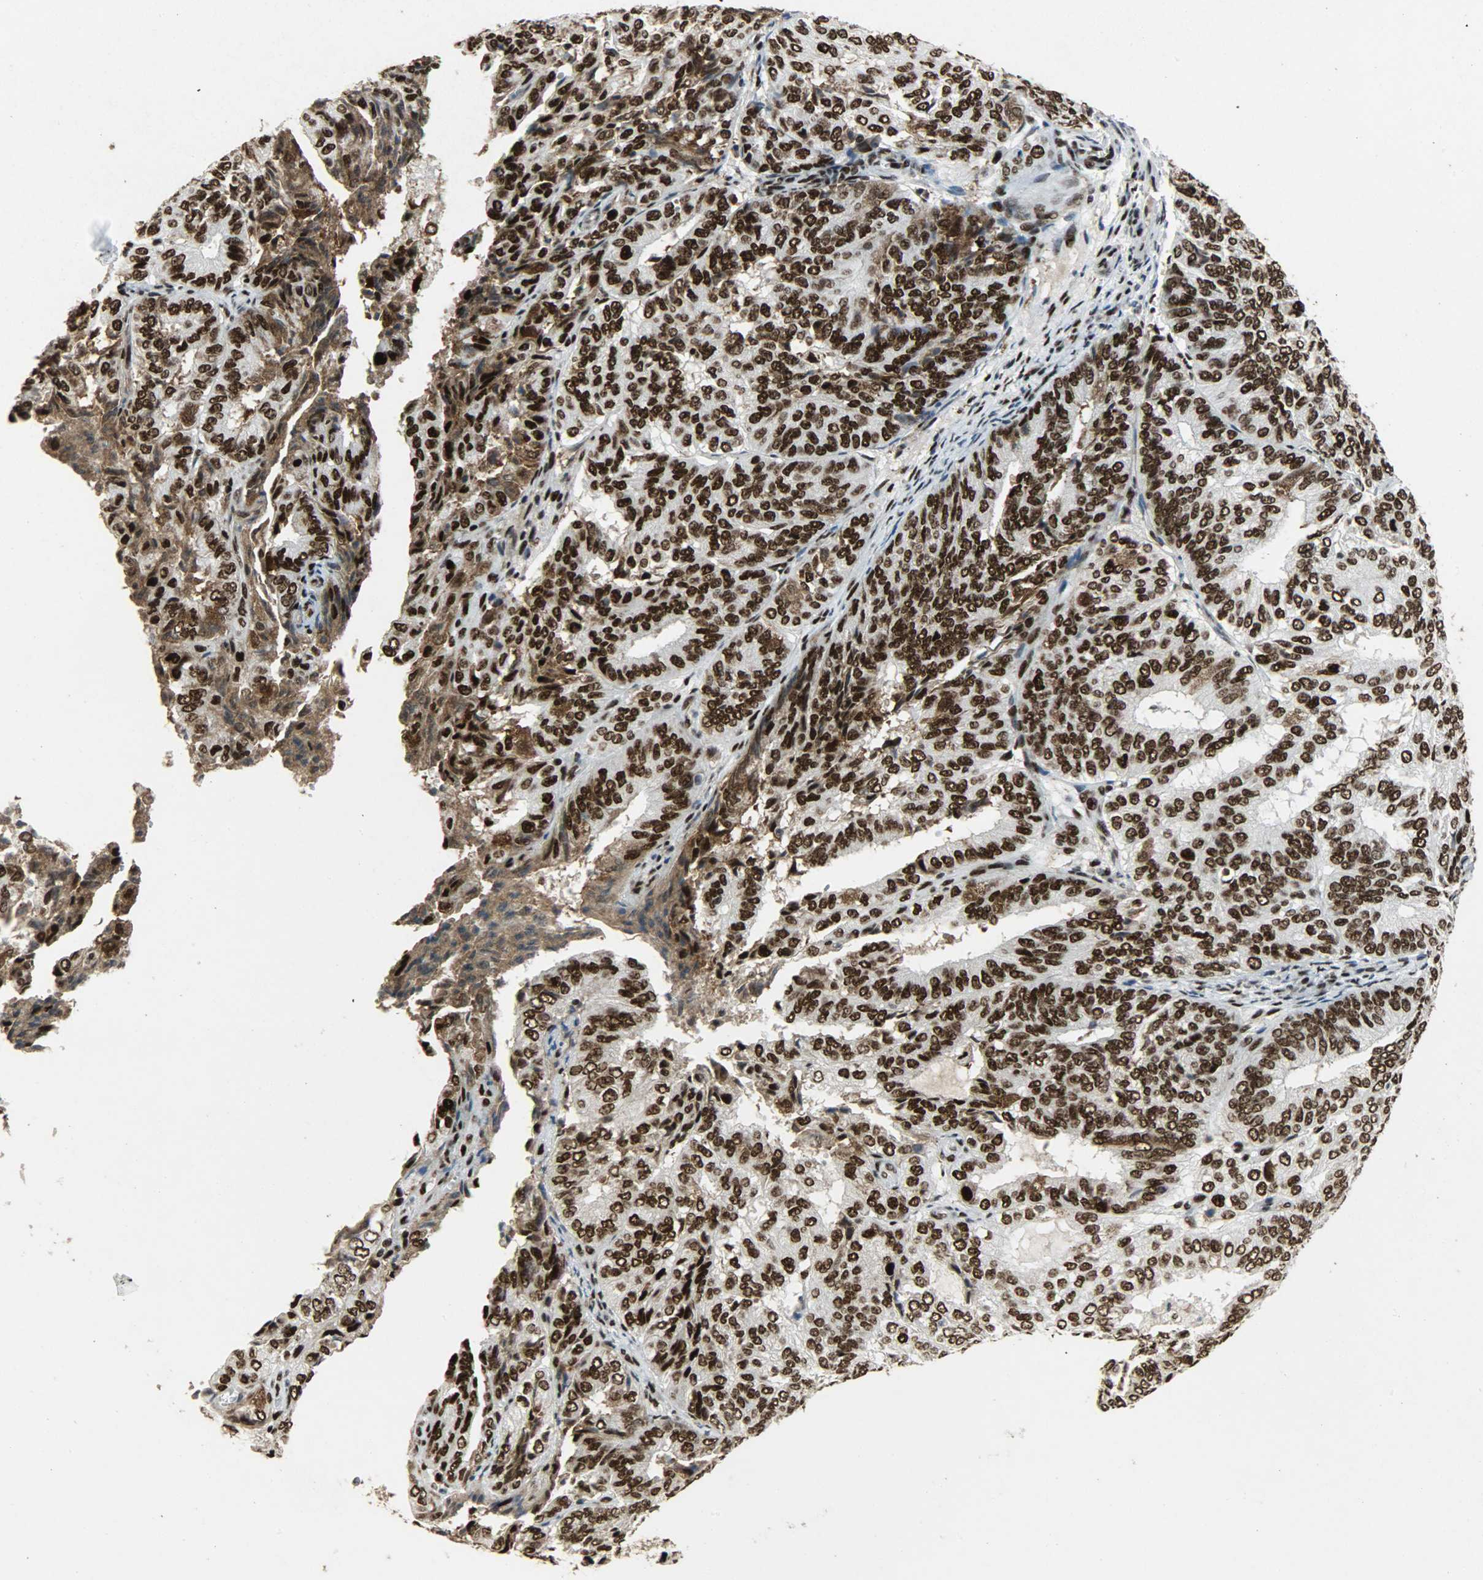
{"staining": {"intensity": "strong", "quantity": ">75%", "location": "cytoplasmic/membranous,nuclear"}, "tissue": "endometrial cancer", "cell_type": "Tumor cells", "image_type": "cancer", "snomed": [{"axis": "morphology", "description": "Adenocarcinoma, NOS"}, {"axis": "topography", "description": "Uterus"}], "caption": "Brown immunohistochemical staining in human adenocarcinoma (endometrial) shows strong cytoplasmic/membranous and nuclear positivity in approximately >75% of tumor cells.", "gene": "SSB", "patient": {"sex": "female", "age": 60}}